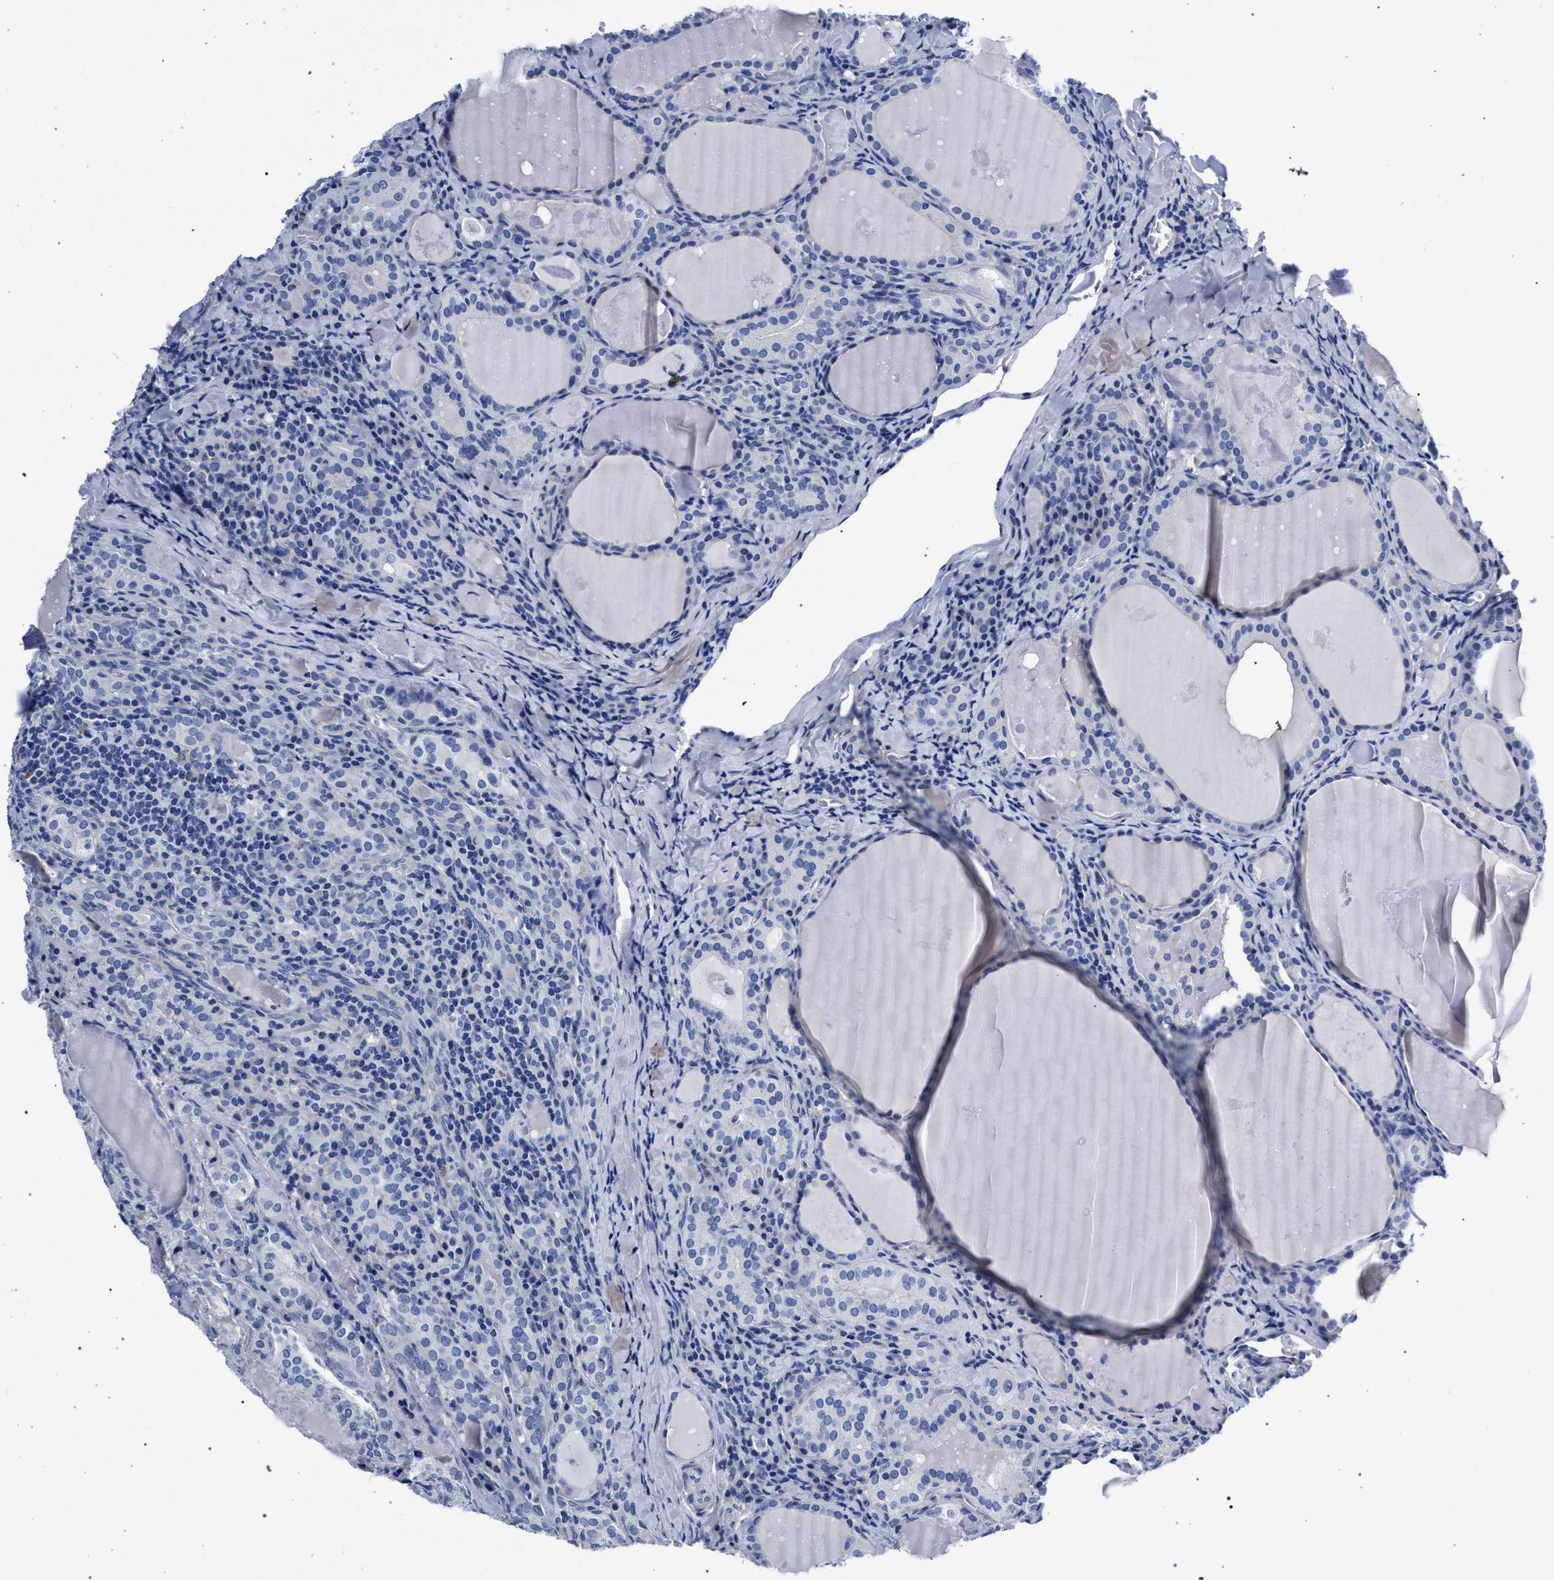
{"staining": {"intensity": "negative", "quantity": "none", "location": "none"}, "tissue": "thyroid cancer", "cell_type": "Tumor cells", "image_type": "cancer", "snomed": [{"axis": "morphology", "description": "Papillary adenocarcinoma, NOS"}, {"axis": "topography", "description": "Thyroid gland"}], "caption": "DAB (3,3'-diaminobenzidine) immunohistochemical staining of thyroid cancer (papillary adenocarcinoma) displays no significant positivity in tumor cells.", "gene": "AKAP4", "patient": {"sex": "female", "age": 42}}